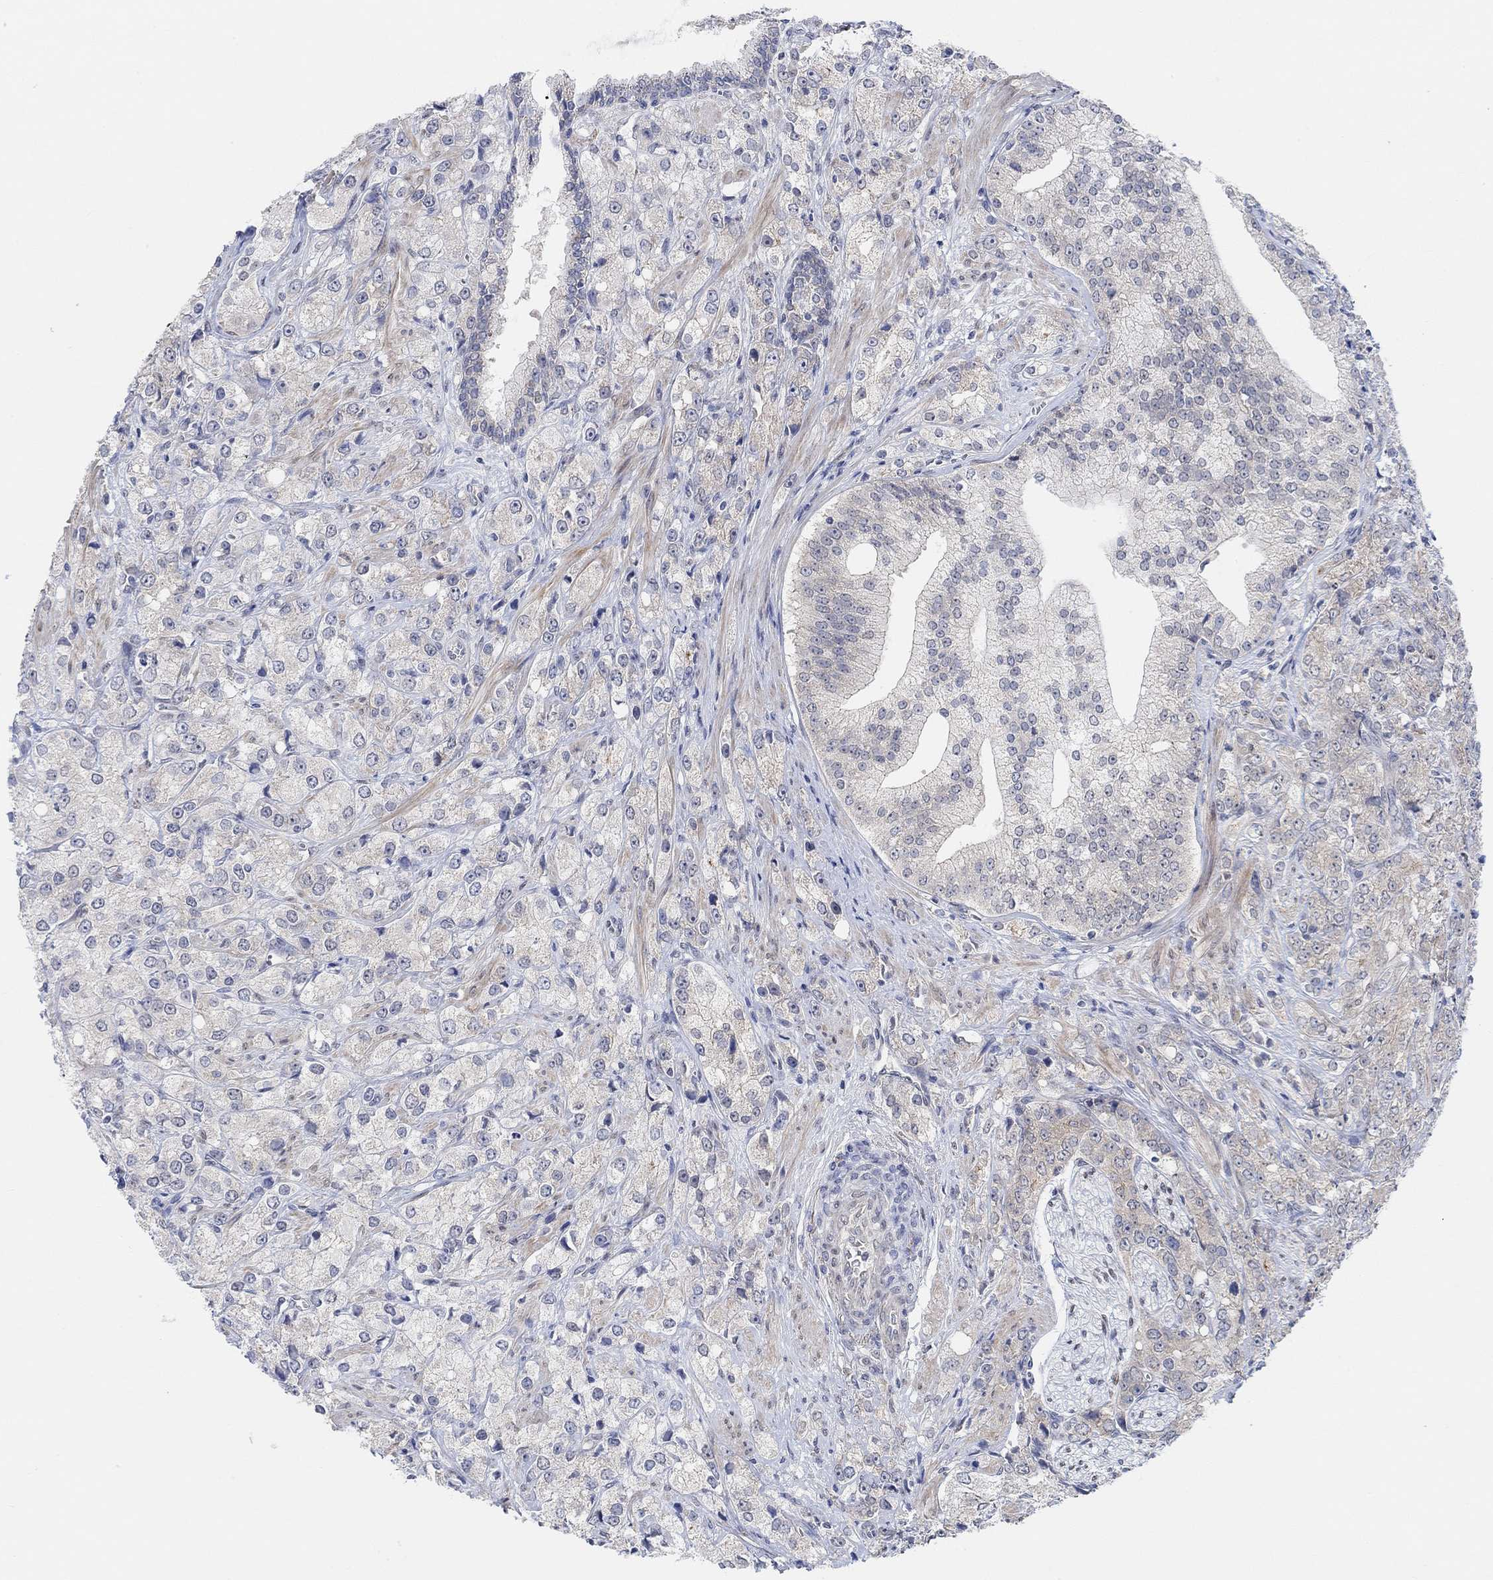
{"staining": {"intensity": "weak", "quantity": "<25%", "location": "cytoplasmic/membranous"}, "tissue": "prostate cancer", "cell_type": "Tumor cells", "image_type": "cancer", "snomed": [{"axis": "morphology", "description": "Adenocarcinoma, NOS"}, {"axis": "topography", "description": "Prostate and seminal vesicle, NOS"}, {"axis": "topography", "description": "Prostate"}], "caption": "This is a image of IHC staining of adenocarcinoma (prostate), which shows no expression in tumor cells.", "gene": "RIMS1", "patient": {"sex": "male", "age": 68}}